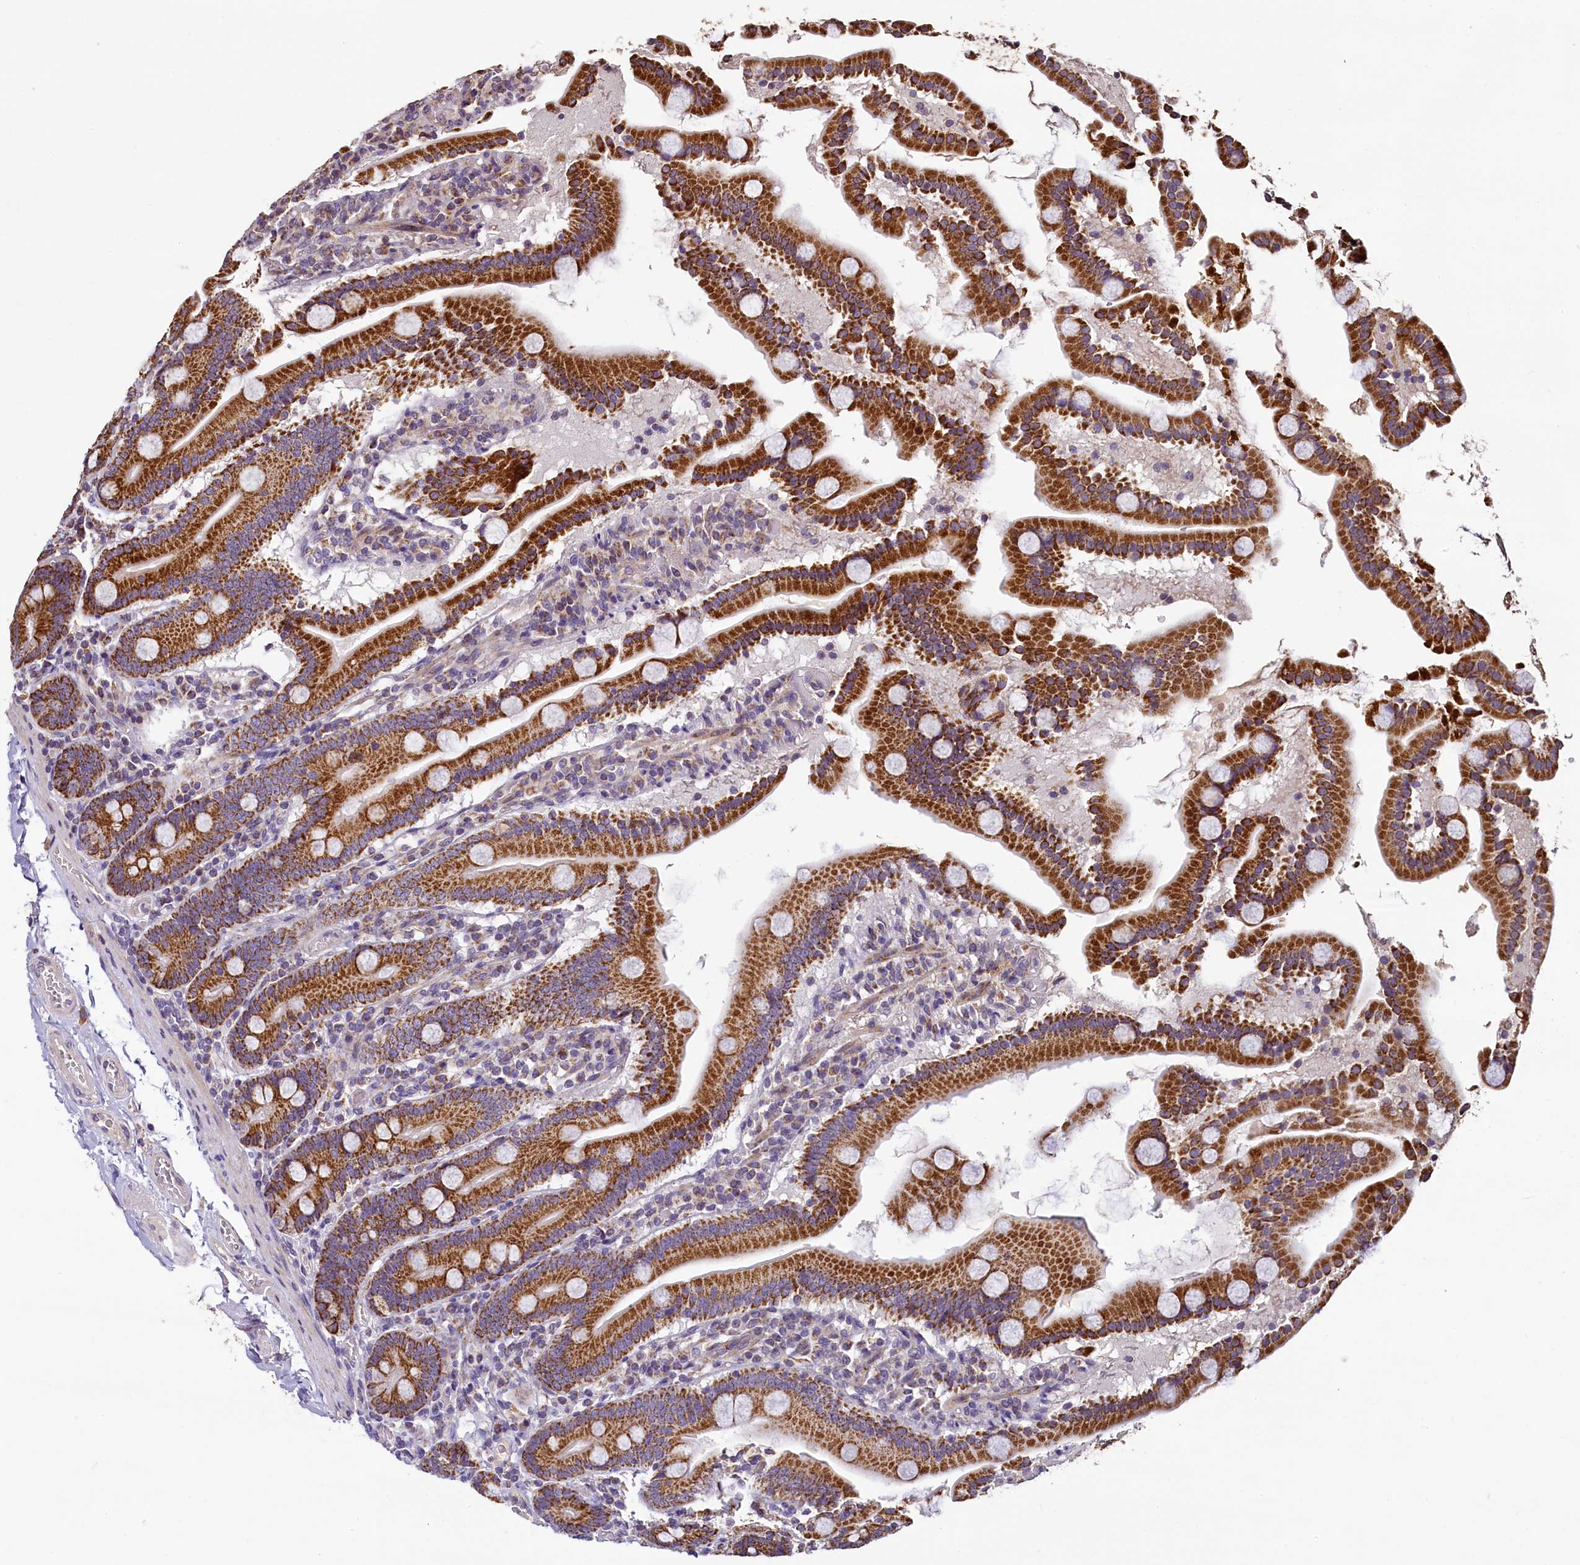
{"staining": {"intensity": "strong", "quantity": ">75%", "location": "cytoplasmic/membranous"}, "tissue": "duodenum", "cell_type": "Glandular cells", "image_type": "normal", "snomed": [{"axis": "morphology", "description": "Normal tissue, NOS"}, {"axis": "topography", "description": "Duodenum"}], "caption": "Immunohistochemistry (DAB (3,3'-diaminobenzidine)) staining of benign human duodenum reveals strong cytoplasmic/membranous protein positivity in approximately >75% of glandular cells.", "gene": "COQ9", "patient": {"sex": "male", "age": 55}}